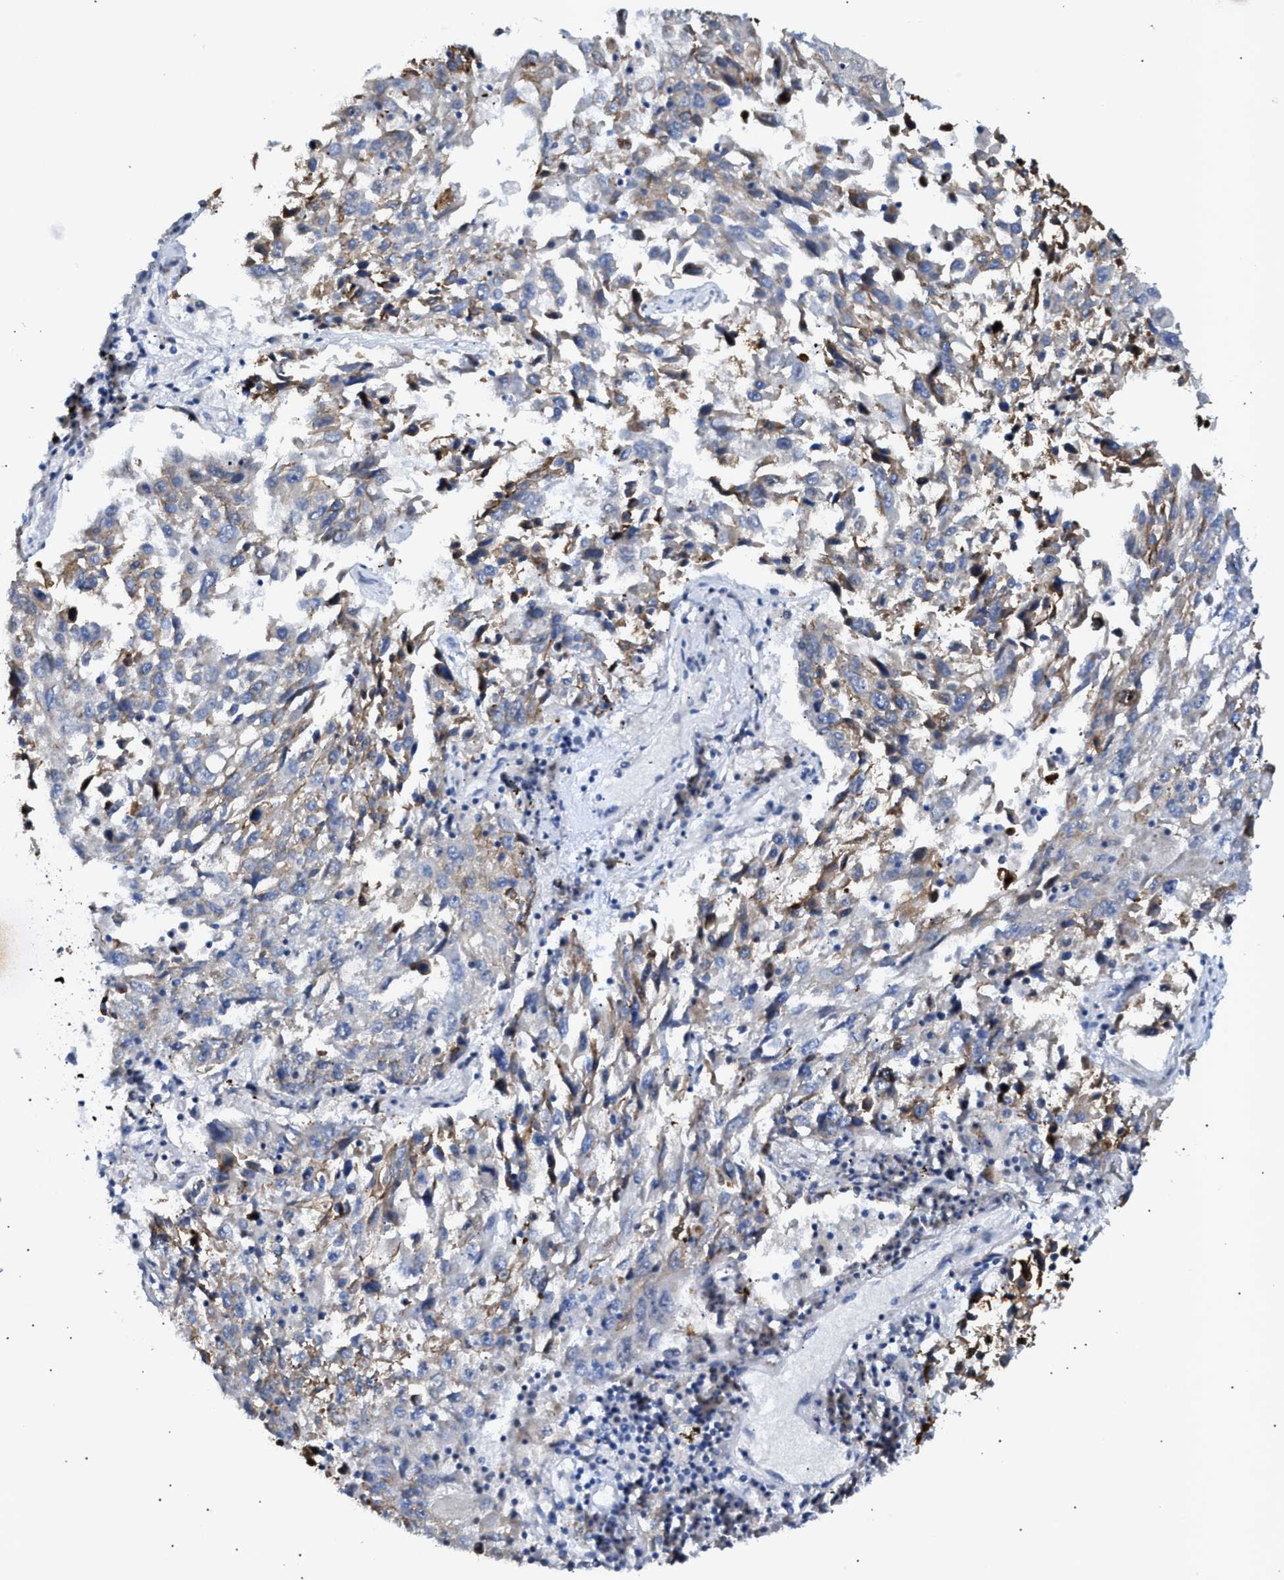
{"staining": {"intensity": "weak", "quantity": "<25%", "location": "cytoplasmic/membranous"}, "tissue": "lung cancer", "cell_type": "Tumor cells", "image_type": "cancer", "snomed": [{"axis": "morphology", "description": "Squamous cell carcinoma, NOS"}, {"axis": "topography", "description": "Lung"}], "caption": "An immunohistochemistry (IHC) photomicrograph of lung squamous cell carcinoma is shown. There is no staining in tumor cells of lung squamous cell carcinoma. Nuclei are stained in blue.", "gene": "JAG1", "patient": {"sex": "male", "age": 65}}